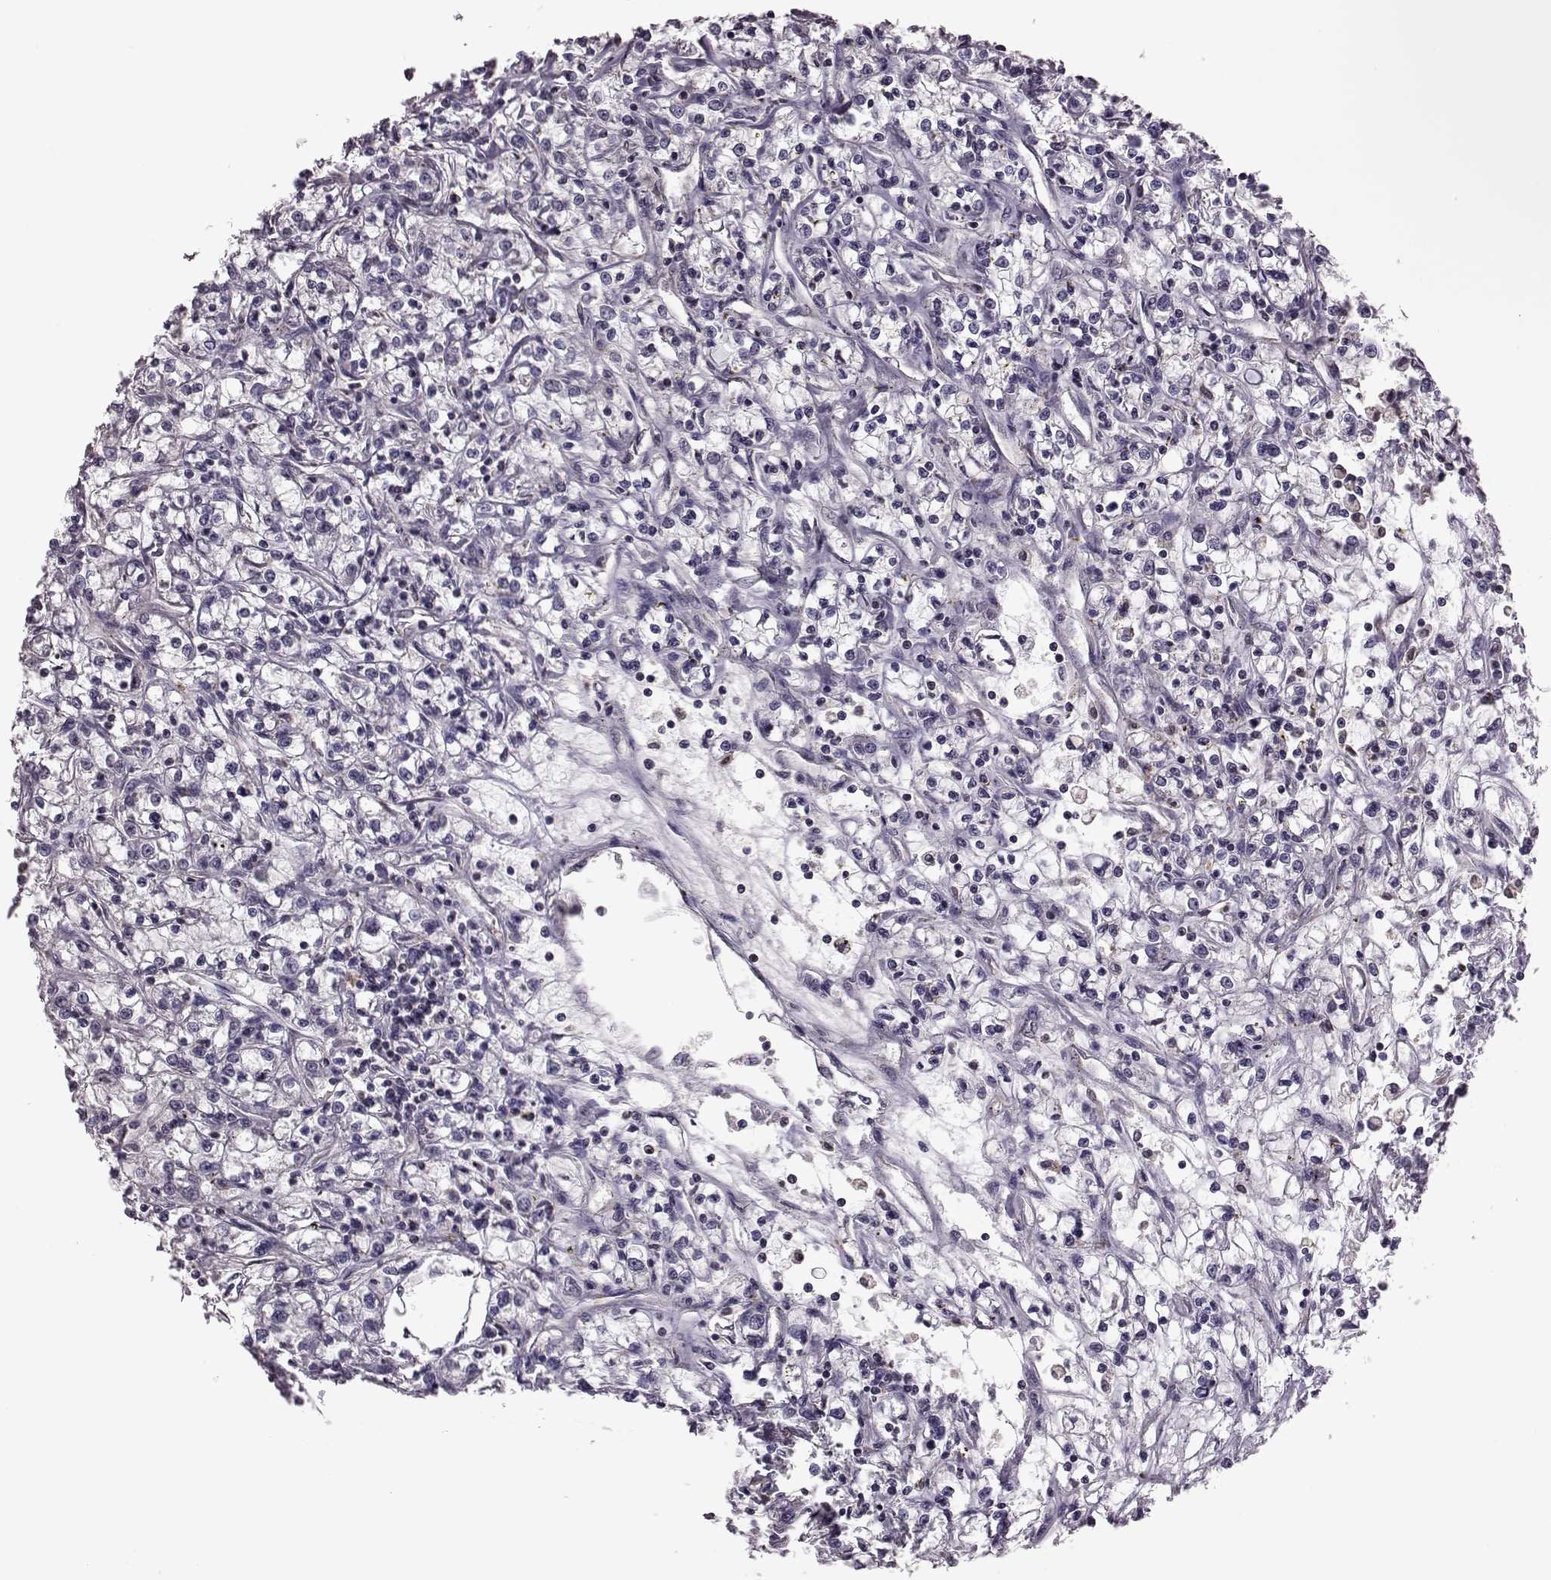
{"staining": {"intensity": "negative", "quantity": "none", "location": "none"}, "tissue": "renal cancer", "cell_type": "Tumor cells", "image_type": "cancer", "snomed": [{"axis": "morphology", "description": "Adenocarcinoma, NOS"}, {"axis": "topography", "description": "Kidney"}], "caption": "Immunohistochemistry photomicrograph of neoplastic tissue: renal adenocarcinoma stained with DAB reveals no significant protein positivity in tumor cells. The staining was performed using DAB to visualize the protein expression in brown, while the nuclei were stained in blue with hematoxylin (Magnification: 20x).", "gene": "CDC42SE1", "patient": {"sex": "female", "age": 59}}